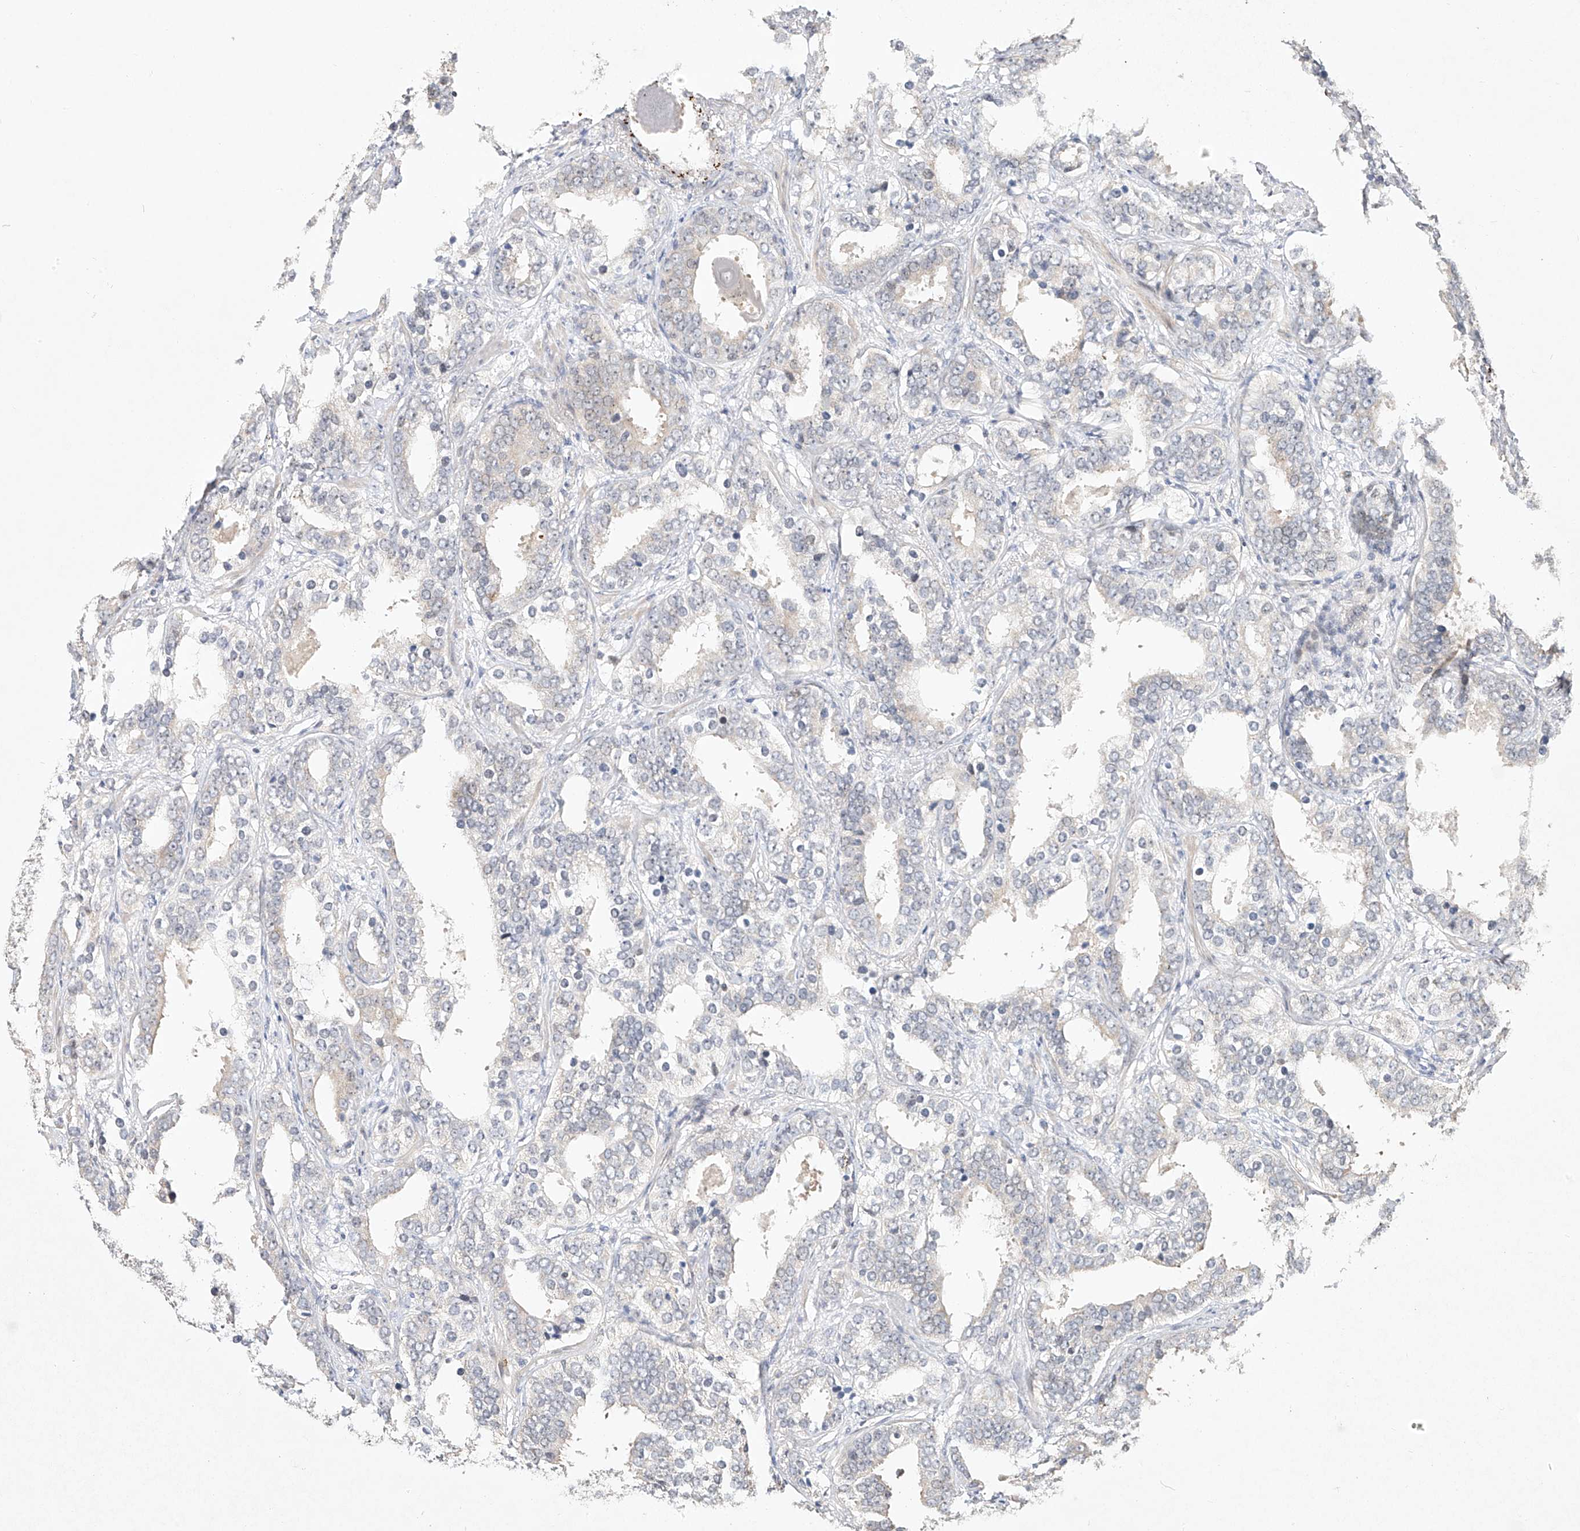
{"staining": {"intensity": "negative", "quantity": "none", "location": "none"}, "tissue": "prostate cancer", "cell_type": "Tumor cells", "image_type": "cancer", "snomed": [{"axis": "morphology", "description": "Adenocarcinoma, High grade"}, {"axis": "topography", "description": "Prostate"}], "caption": "High magnification brightfield microscopy of prostate cancer (high-grade adenocarcinoma) stained with DAB (brown) and counterstained with hematoxylin (blue): tumor cells show no significant expression.", "gene": "TASP1", "patient": {"sex": "male", "age": 62}}